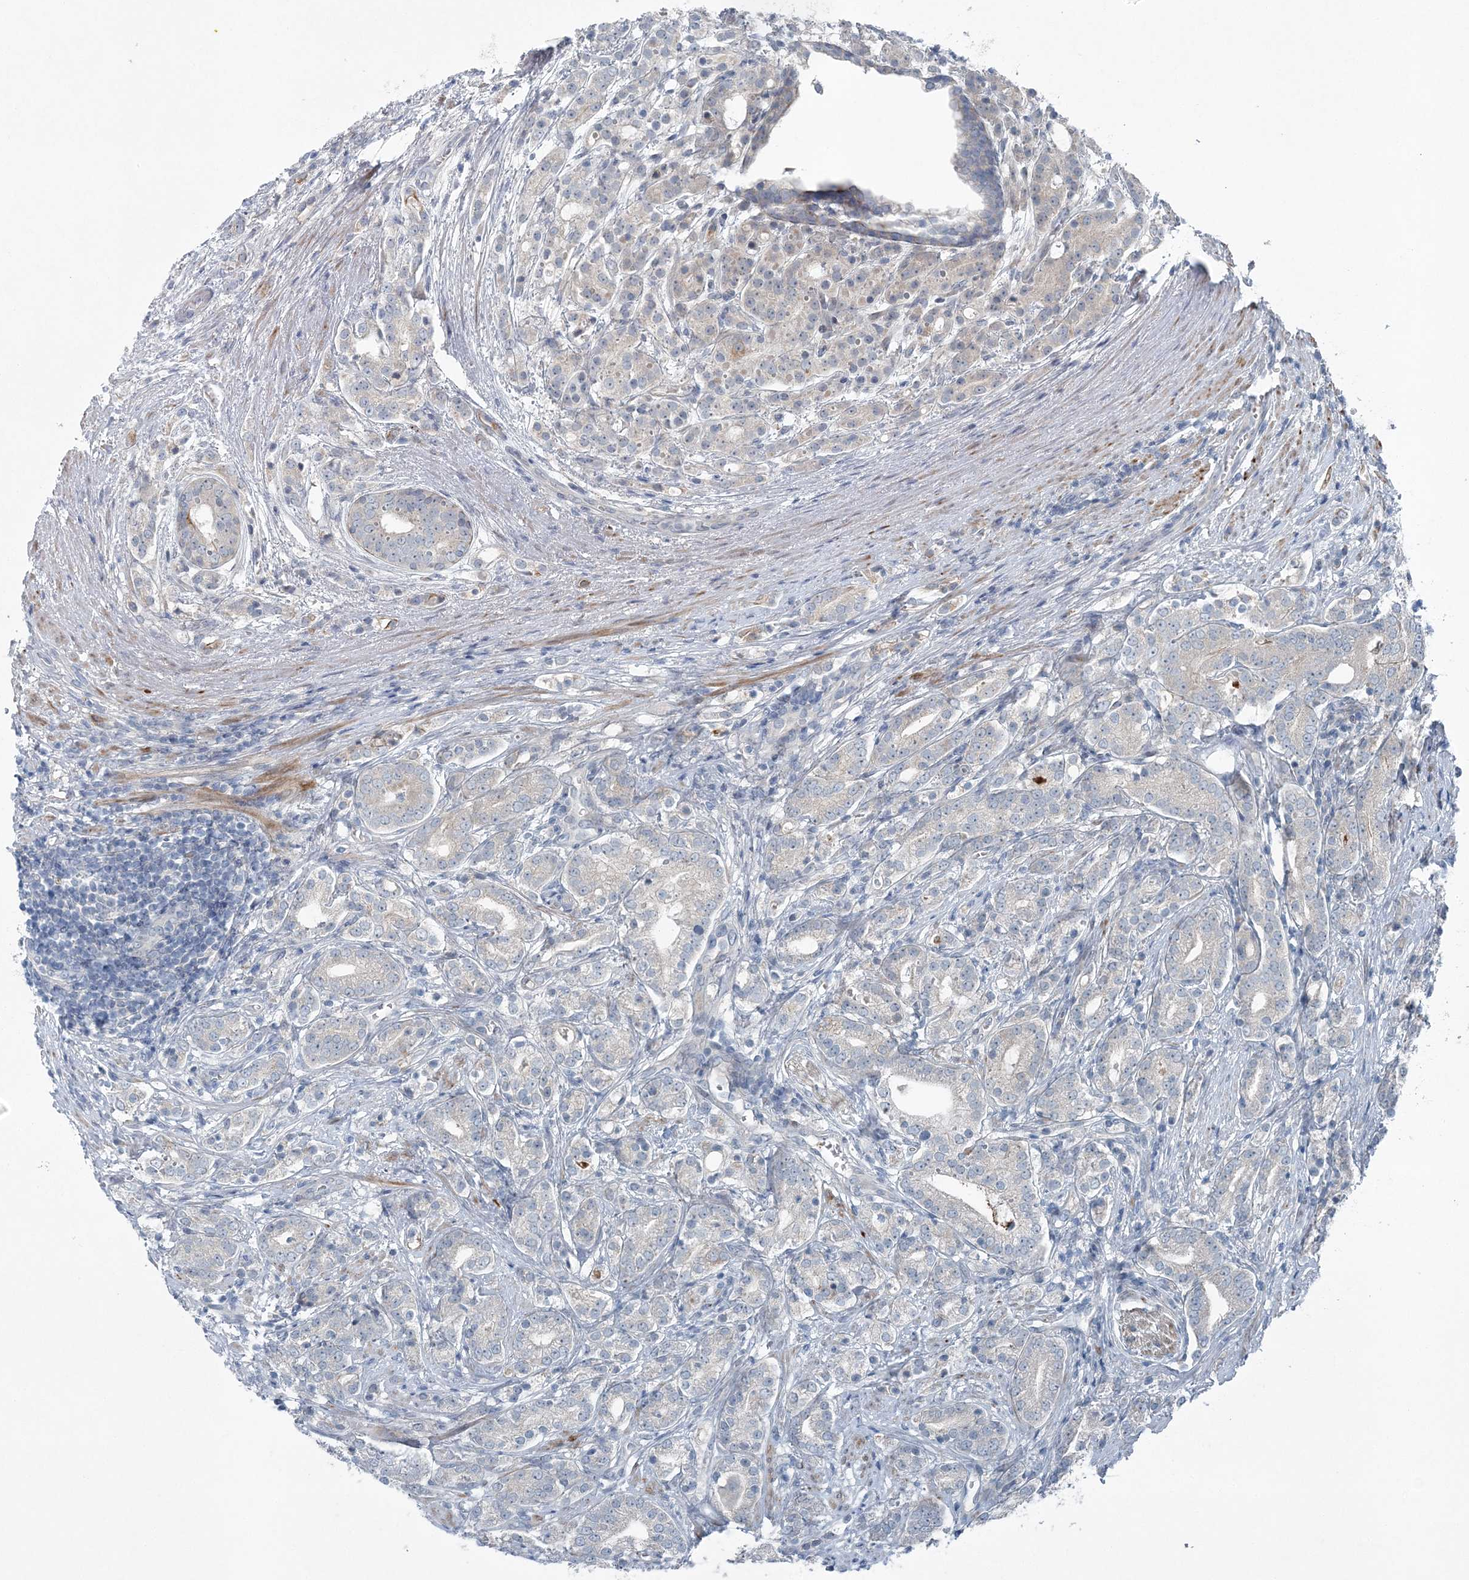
{"staining": {"intensity": "negative", "quantity": "none", "location": "none"}, "tissue": "prostate cancer", "cell_type": "Tumor cells", "image_type": "cancer", "snomed": [{"axis": "morphology", "description": "Adenocarcinoma, High grade"}, {"axis": "topography", "description": "Prostate"}], "caption": "This is a image of immunohistochemistry (IHC) staining of adenocarcinoma (high-grade) (prostate), which shows no expression in tumor cells. (IHC, brightfield microscopy, high magnification).", "gene": "KIAA1586", "patient": {"sex": "male", "age": 57}}